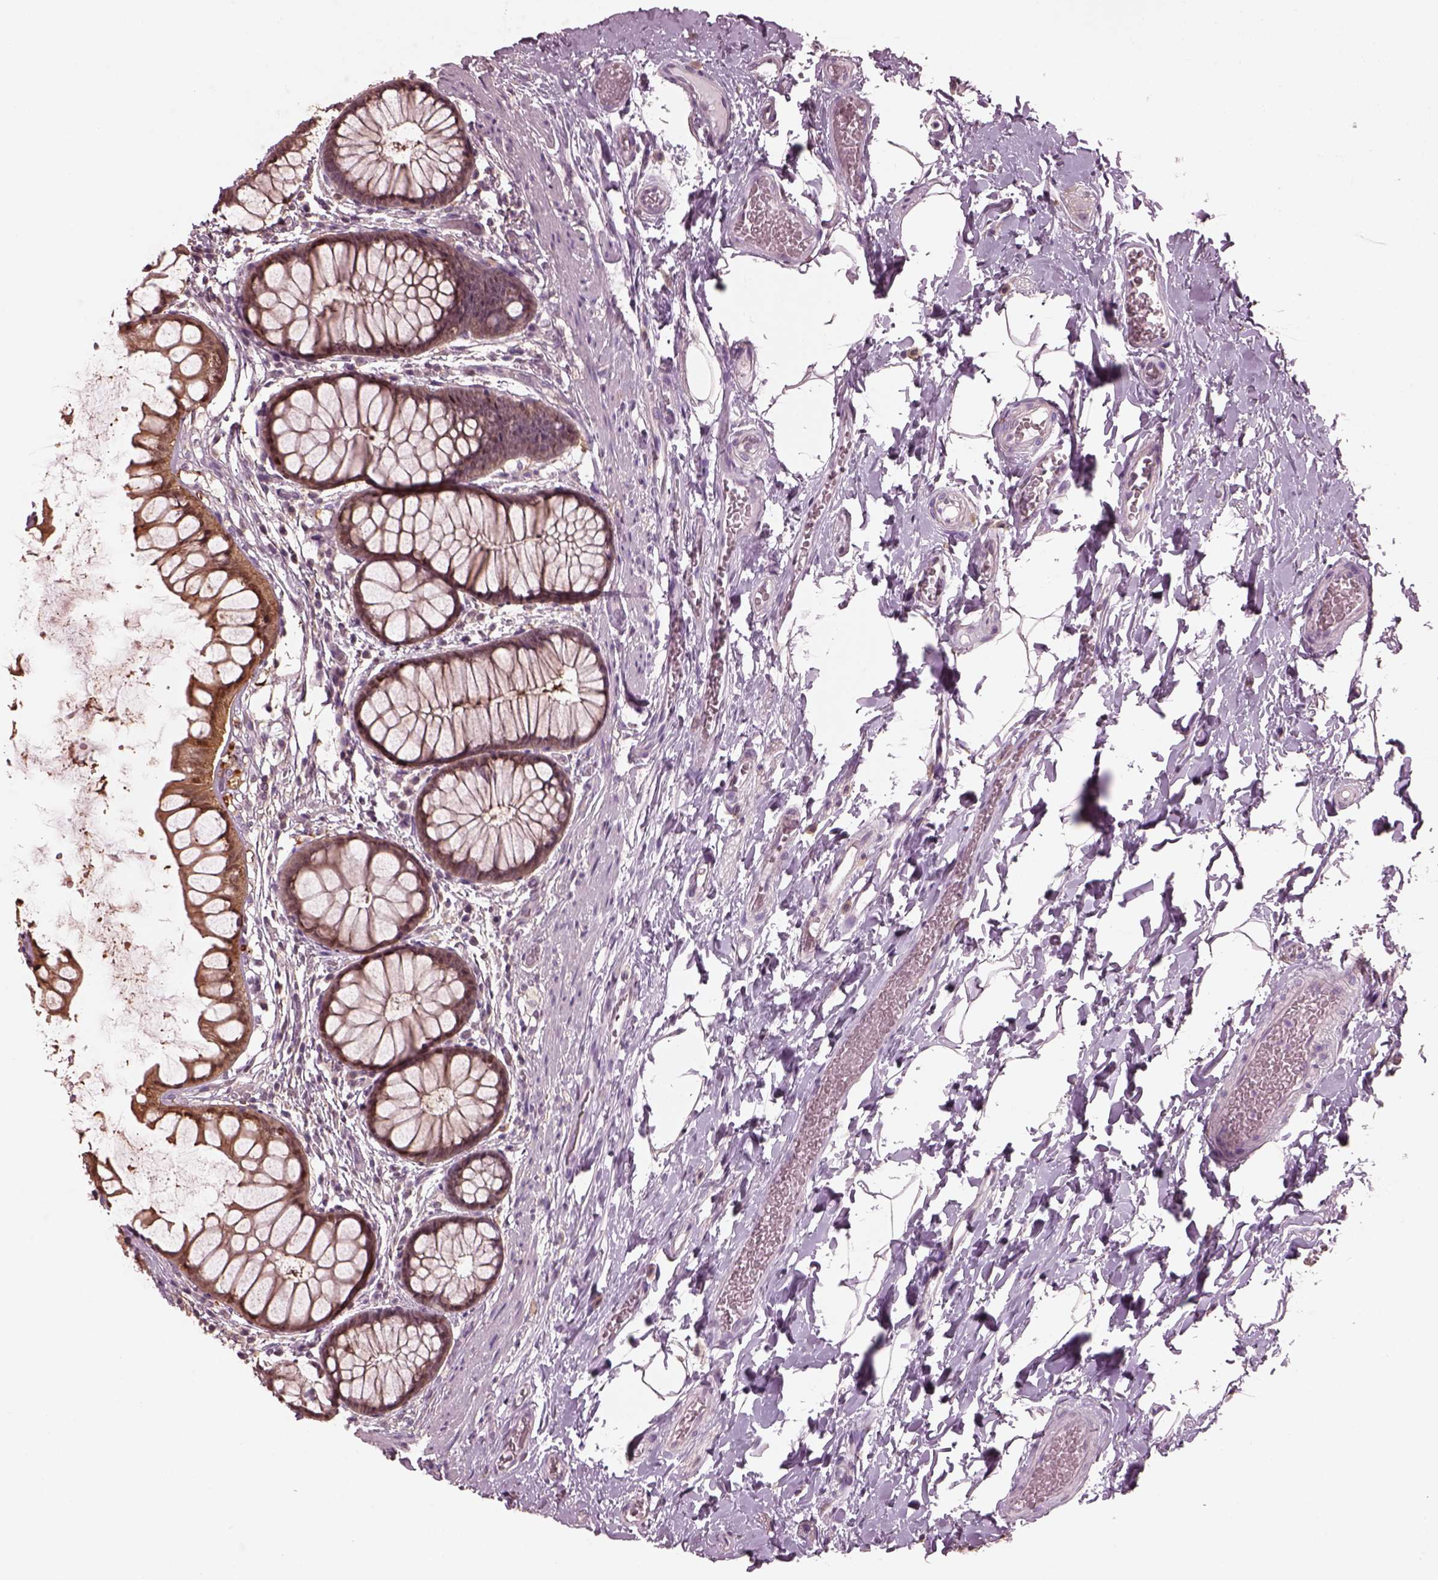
{"staining": {"intensity": "strong", "quantity": "25%-75%", "location": "cytoplasmic/membranous"}, "tissue": "rectum", "cell_type": "Glandular cells", "image_type": "normal", "snomed": [{"axis": "morphology", "description": "Normal tissue, NOS"}, {"axis": "topography", "description": "Rectum"}], "caption": "A high-resolution image shows immunohistochemistry staining of unremarkable rectum, which displays strong cytoplasmic/membranous staining in approximately 25%-75% of glandular cells. The staining was performed using DAB (3,3'-diaminobenzidine) to visualize the protein expression in brown, while the nuclei were stained in blue with hematoxylin (Magnification: 20x).", "gene": "SRI", "patient": {"sex": "female", "age": 62}}